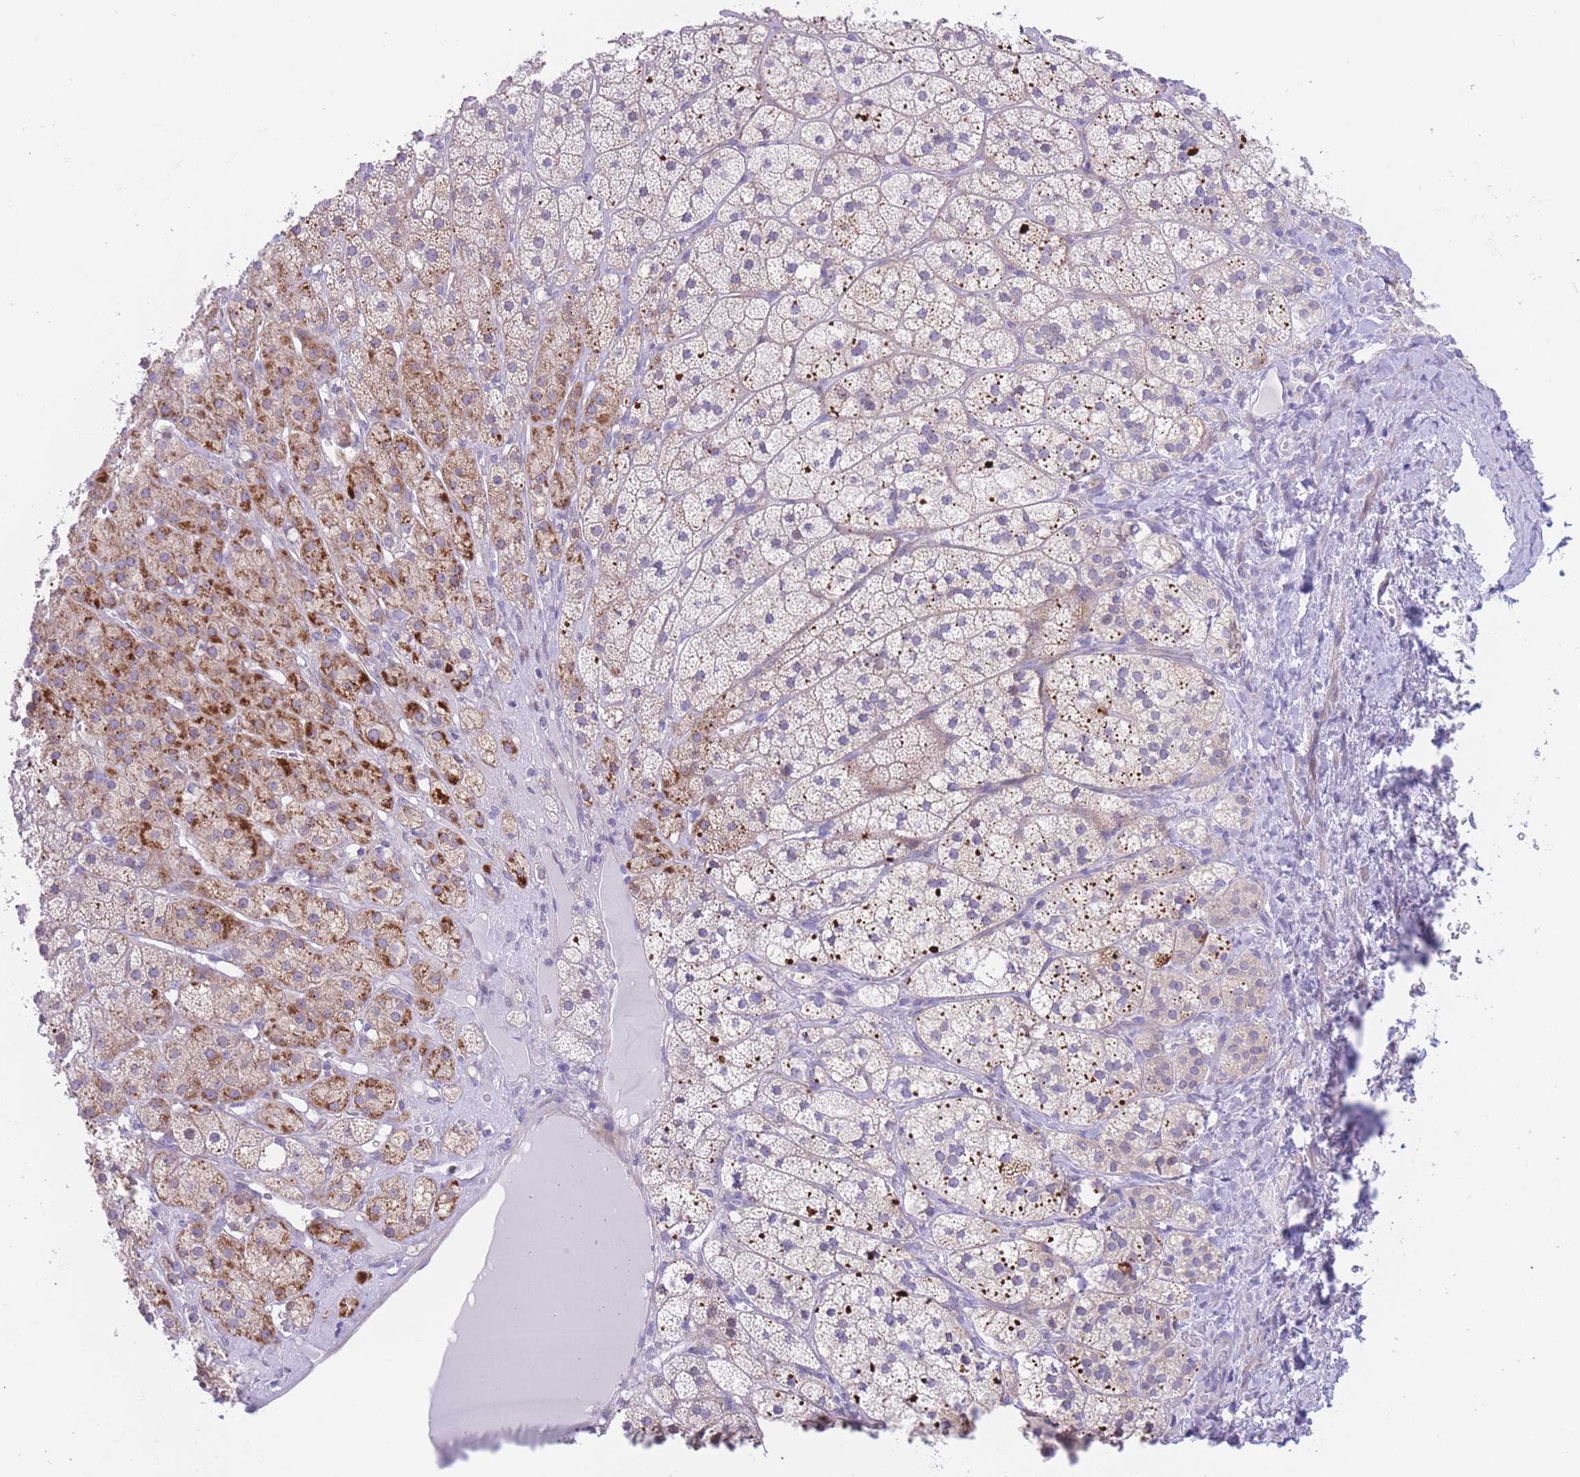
{"staining": {"intensity": "strong", "quantity": "25%-75%", "location": "cytoplasmic/membranous"}, "tissue": "adrenal gland", "cell_type": "Glandular cells", "image_type": "normal", "snomed": [{"axis": "morphology", "description": "Normal tissue, NOS"}, {"axis": "topography", "description": "Adrenal gland"}], "caption": "This histopathology image shows immunohistochemistry (IHC) staining of unremarkable adrenal gland, with high strong cytoplasmic/membranous staining in about 25%-75% of glandular cells.", "gene": "QTRT1", "patient": {"sex": "female", "age": 52}}